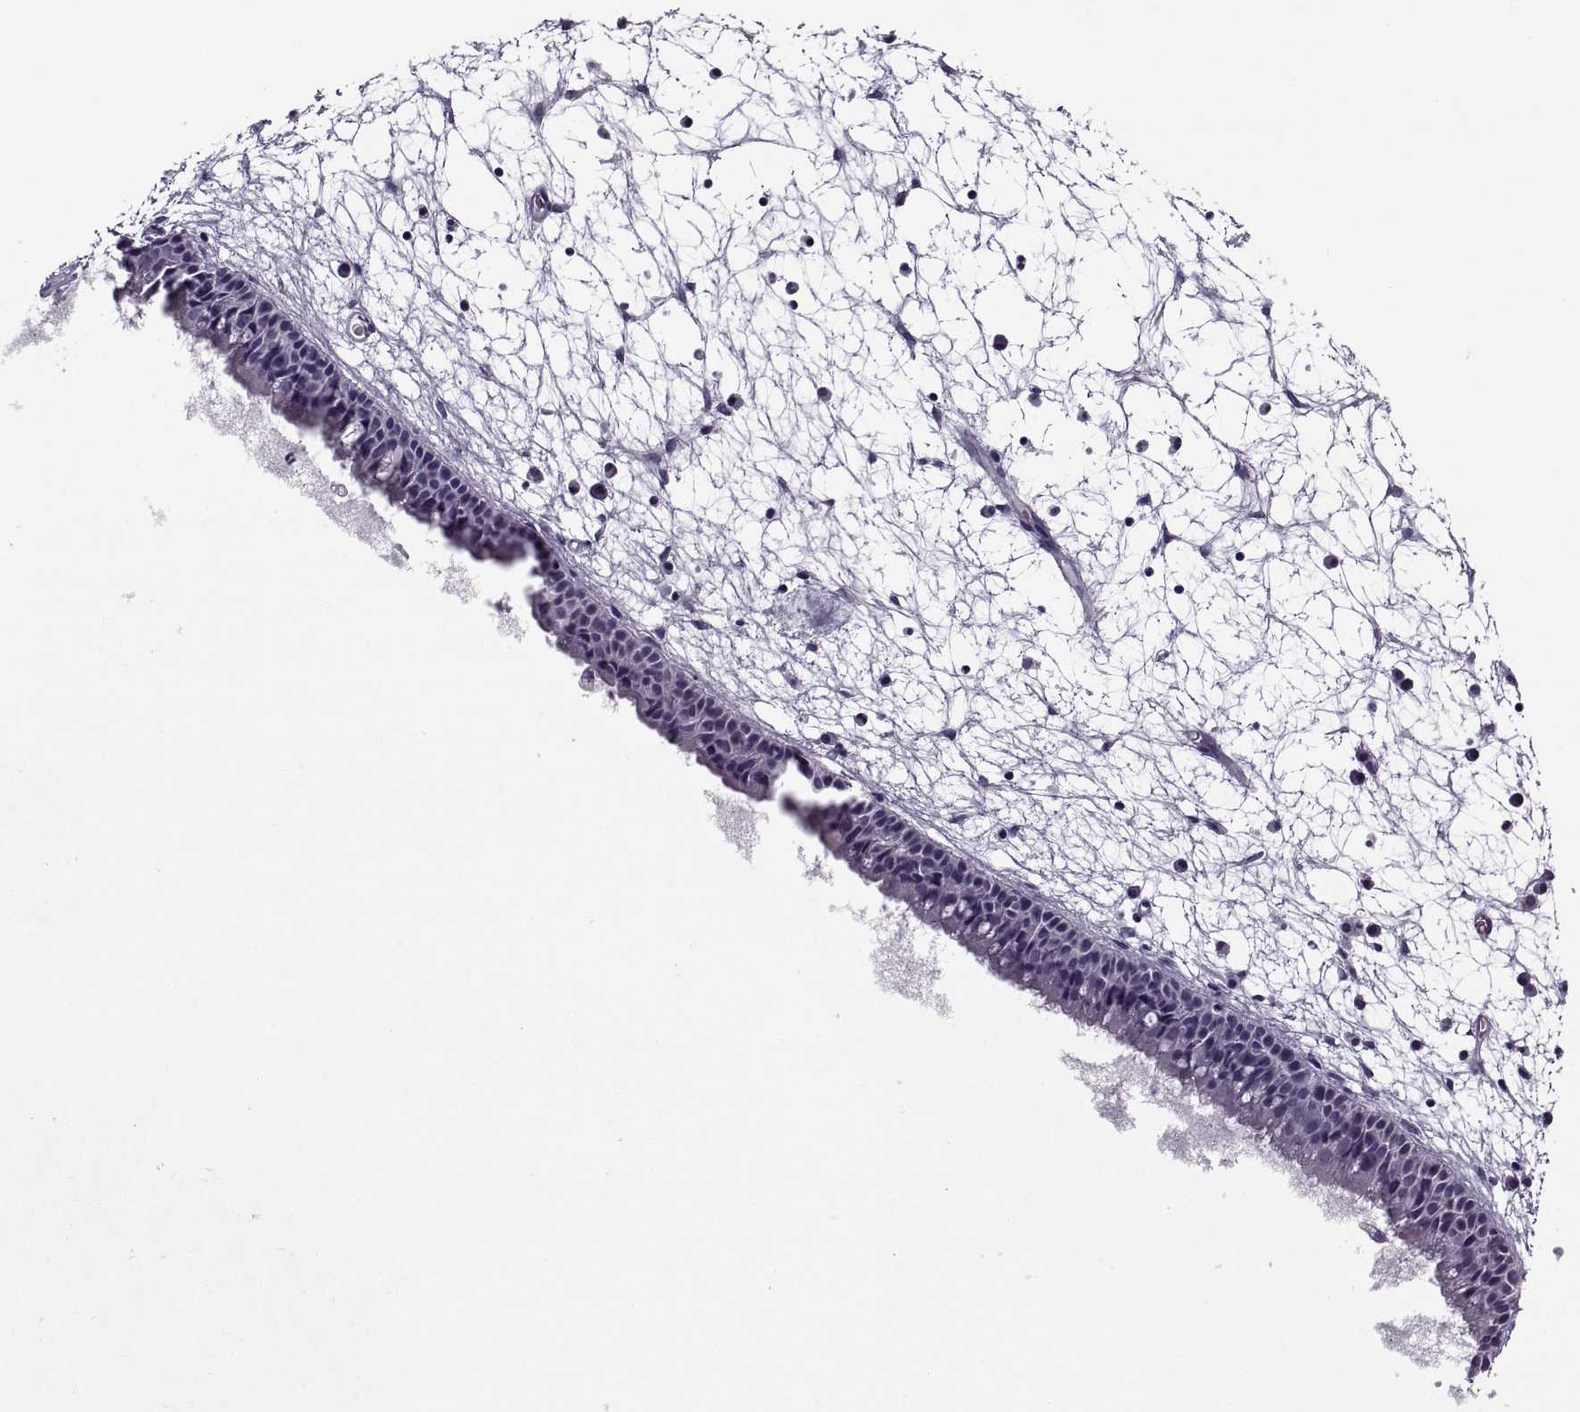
{"staining": {"intensity": "negative", "quantity": "none", "location": "none"}, "tissue": "nasopharynx", "cell_type": "Respiratory epithelial cells", "image_type": "normal", "snomed": [{"axis": "morphology", "description": "Normal tissue, NOS"}, {"axis": "topography", "description": "Nasopharynx"}], "caption": "The histopathology image exhibits no significant expression in respiratory epithelial cells of nasopharynx.", "gene": "MAGEB1", "patient": {"sex": "male", "age": 61}}